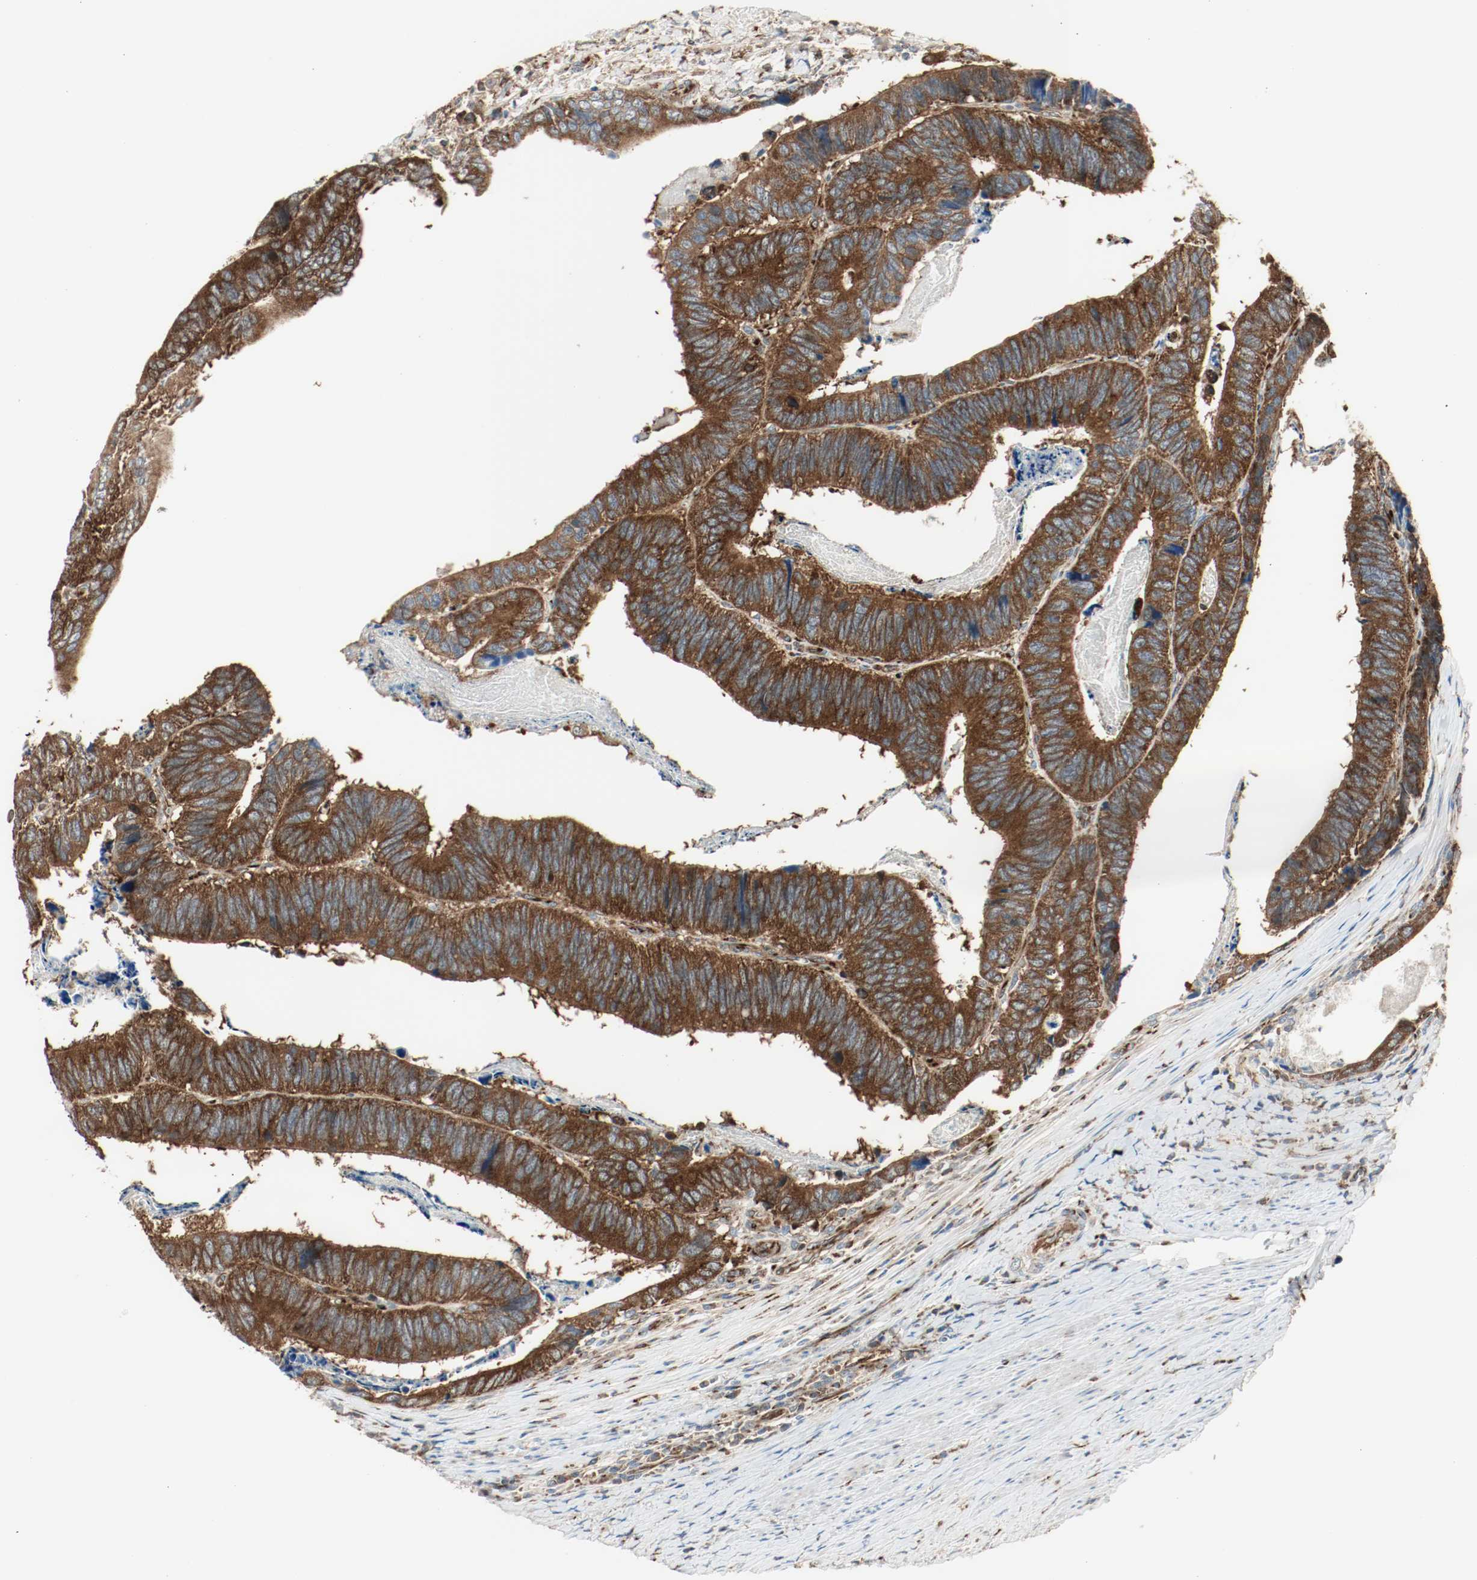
{"staining": {"intensity": "strong", "quantity": ">75%", "location": "cytoplasmic/membranous"}, "tissue": "colorectal cancer", "cell_type": "Tumor cells", "image_type": "cancer", "snomed": [{"axis": "morphology", "description": "Adenocarcinoma, NOS"}, {"axis": "topography", "description": "Colon"}], "caption": "High-power microscopy captured an immunohistochemistry image of adenocarcinoma (colorectal), revealing strong cytoplasmic/membranous expression in about >75% of tumor cells. (Stains: DAB in brown, nuclei in blue, Microscopy: brightfield microscopy at high magnification).", "gene": "PLCG1", "patient": {"sex": "male", "age": 72}}